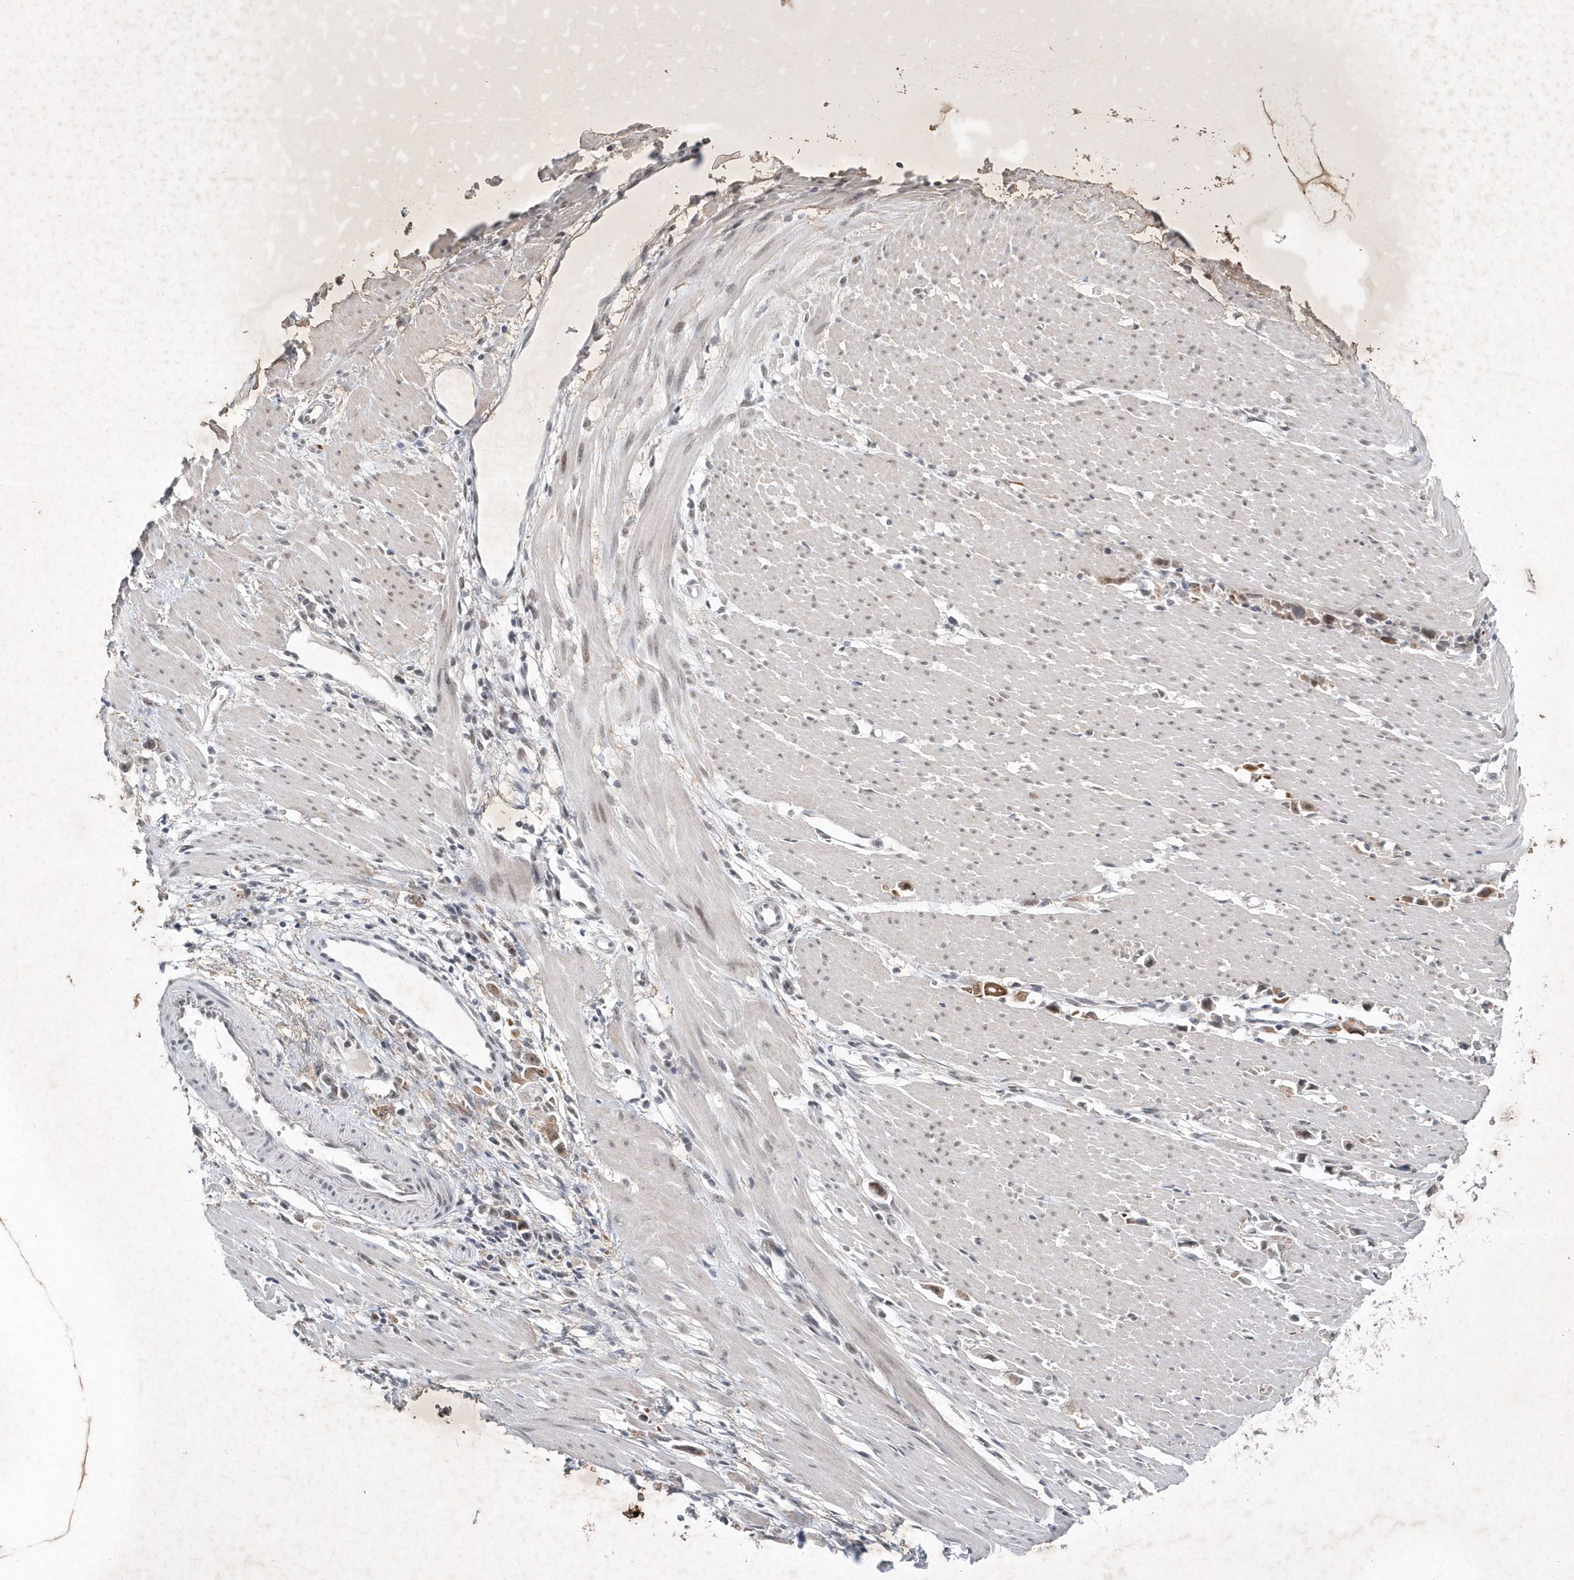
{"staining": {"intensity": "weak", "quantity": "25%-75%", "location": "cytoplasmic/membranous,nuclear"}, "tissue": "stomach cancer", "cell_type": "Tumor cells", "image_type": "cancer", "snomed": [{"axis": "morphology", "description": "Adenocarcinoma, NOS"}, {"axis": "topography", "description": "Stomach"}], "caption": "IHC micrograph of neoplastic tissue: stomach cancer (adenocarcinoma) stained using IHC demonstrates low levels of weak protein expression localized specifically in the cytoplasmic/membranous and nuclear of tumor cells, appearing as a cytoplasmic/membranous and nuclear brown color.", "gene": "ZBTB9", "patient": {"sex": "female", "age": 59}}